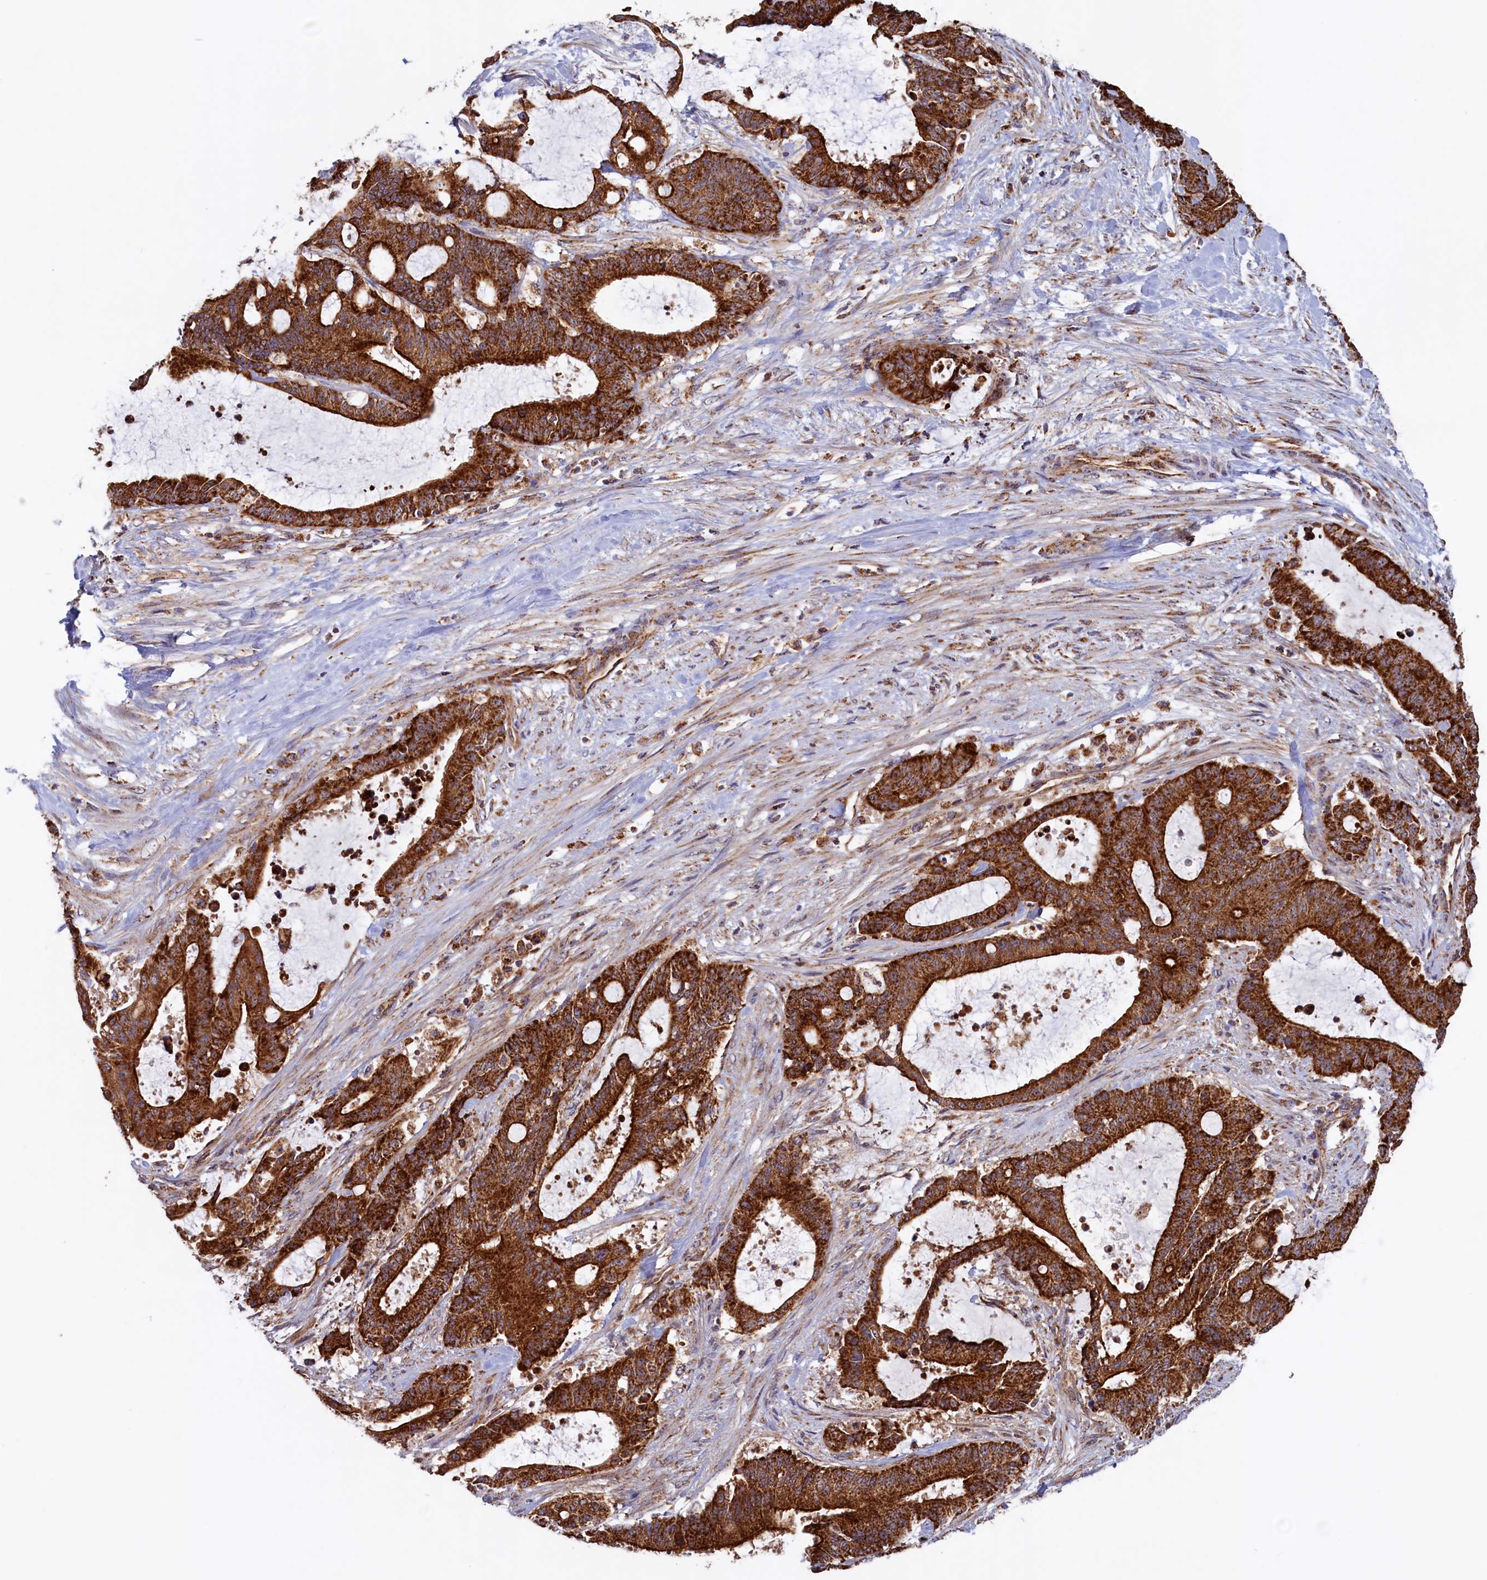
{"staining": {"intensity": "strong", "quantity": ">75%", "location": "cytoplasmic/membranous"}, "tissue": "liver cancer", "cell_type": "Tumor cells", "image_type": "cancer", "snomed": [{"axis": "morphology", "description": "Normal tissue, NOS"}, {"axis": "morphology", "description": "Cholangiocarcinoma"}, {"axis": "topography", "description": "Liver"}, {"axis": "topography", "description": "Peripheral nerve tissue"}], "caption": "A brown stain highlights strong cytoplasmic/membranous positivity of a protein in liver cholangiocarcinoma tumor cells.", "gene": "UBE3B", "patient": {"sex": "female", "age": 73}}